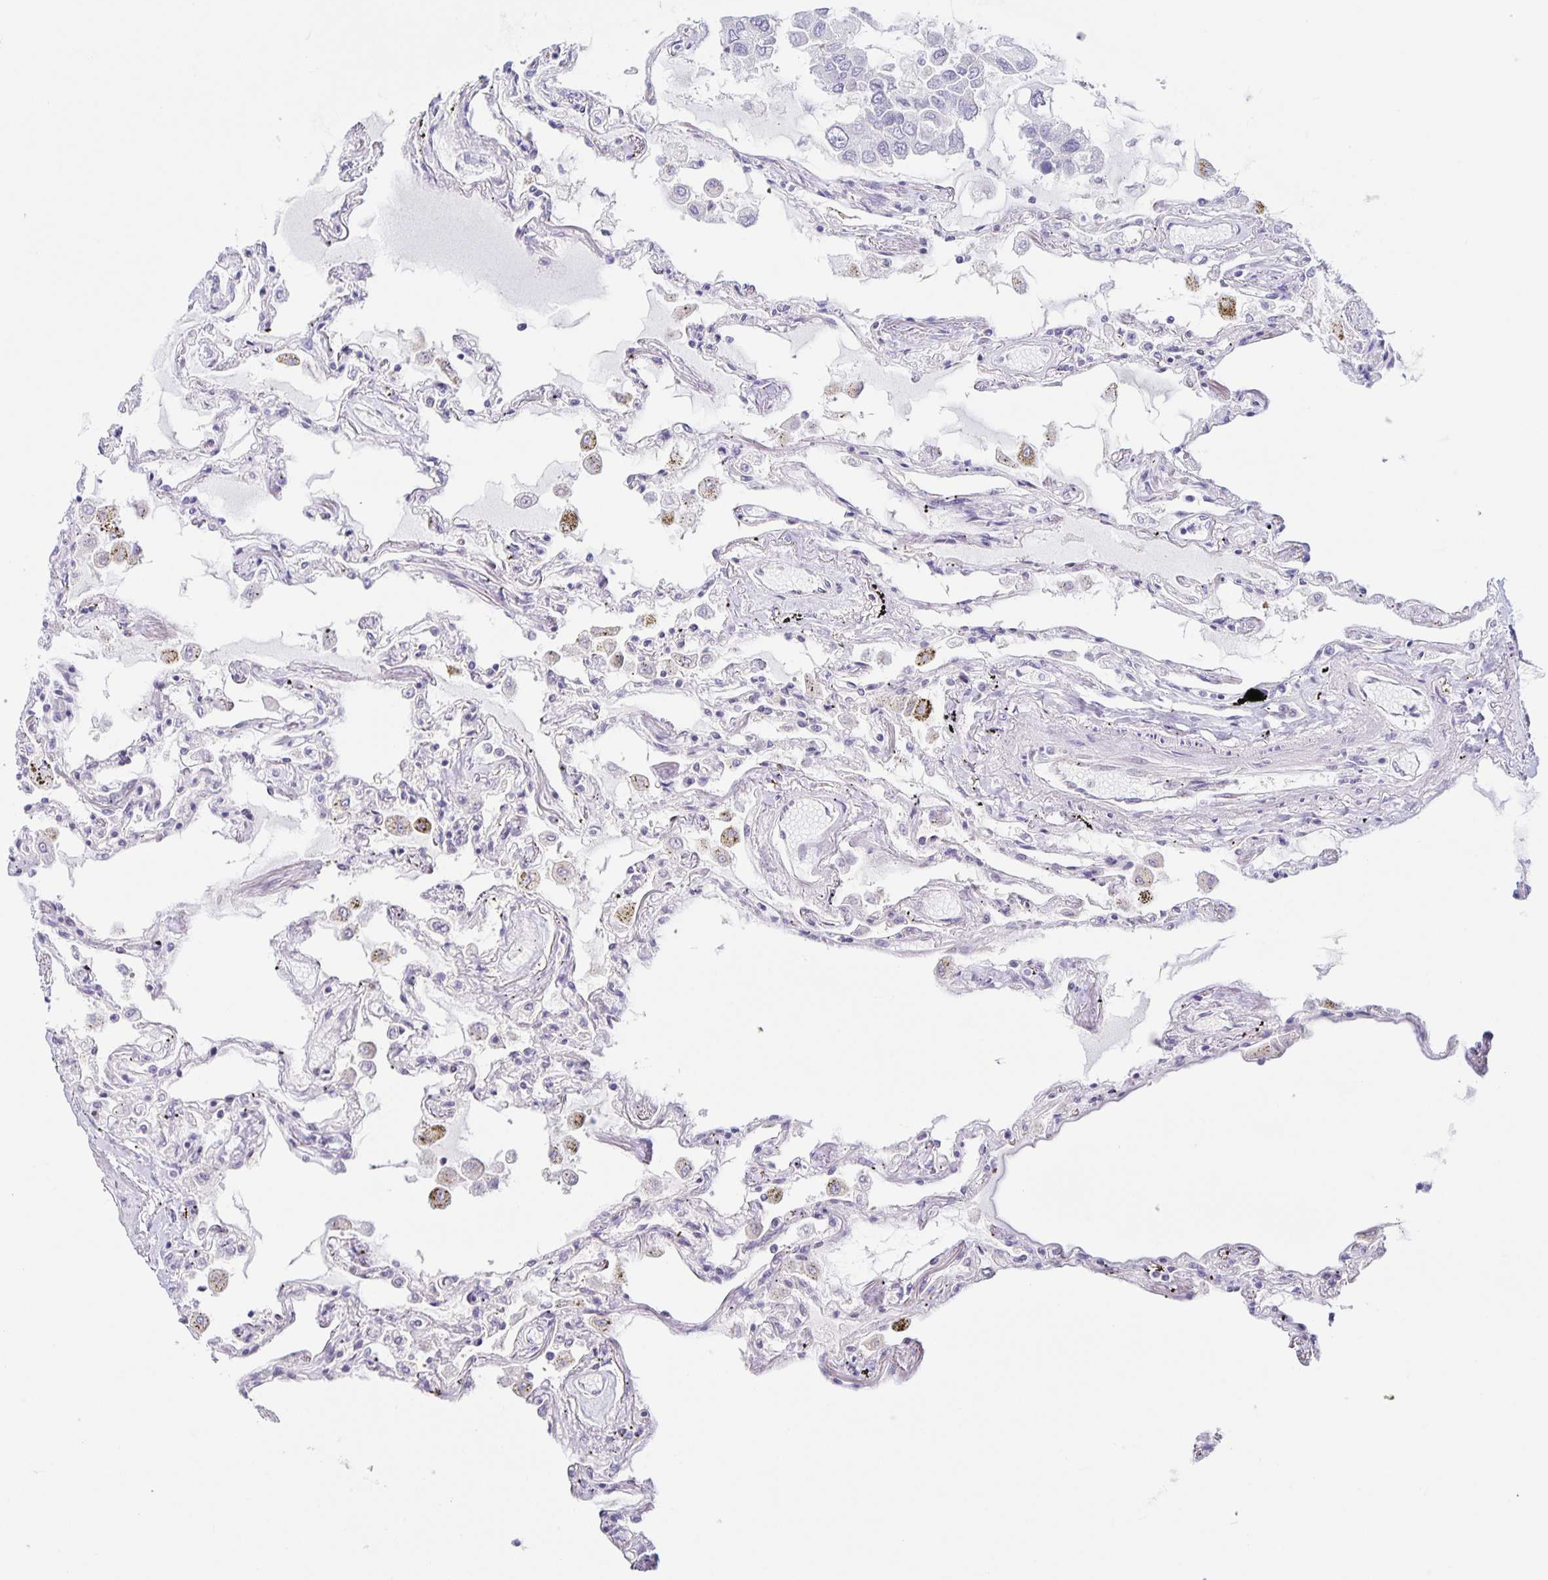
{"staining": {"intensity": "moderate", "quantity": "<25%", "location": "cytoplasmic/membranous,nuclear"}, "tissue": "lung", "cell_type": "Alveolar cells", "image_type": "normal", "snomed": [{"axis": "morphology", "description": "Normal tissue, NOS"}, {"axis": "morphology", "description": "Adenocarcinoma, NOS"}, {"axis": "topography", "description": "Cartilage tissue"}, {"axis": "topography", "description": "Lung"}], "caption": "Protein analysis of benign lung shows moderate cytoplasmic/membranous,nuclear expression in about <25% of alveolar cells.", "gene": "SYNE2", "patient": {"sex": "female", "age": 67}}